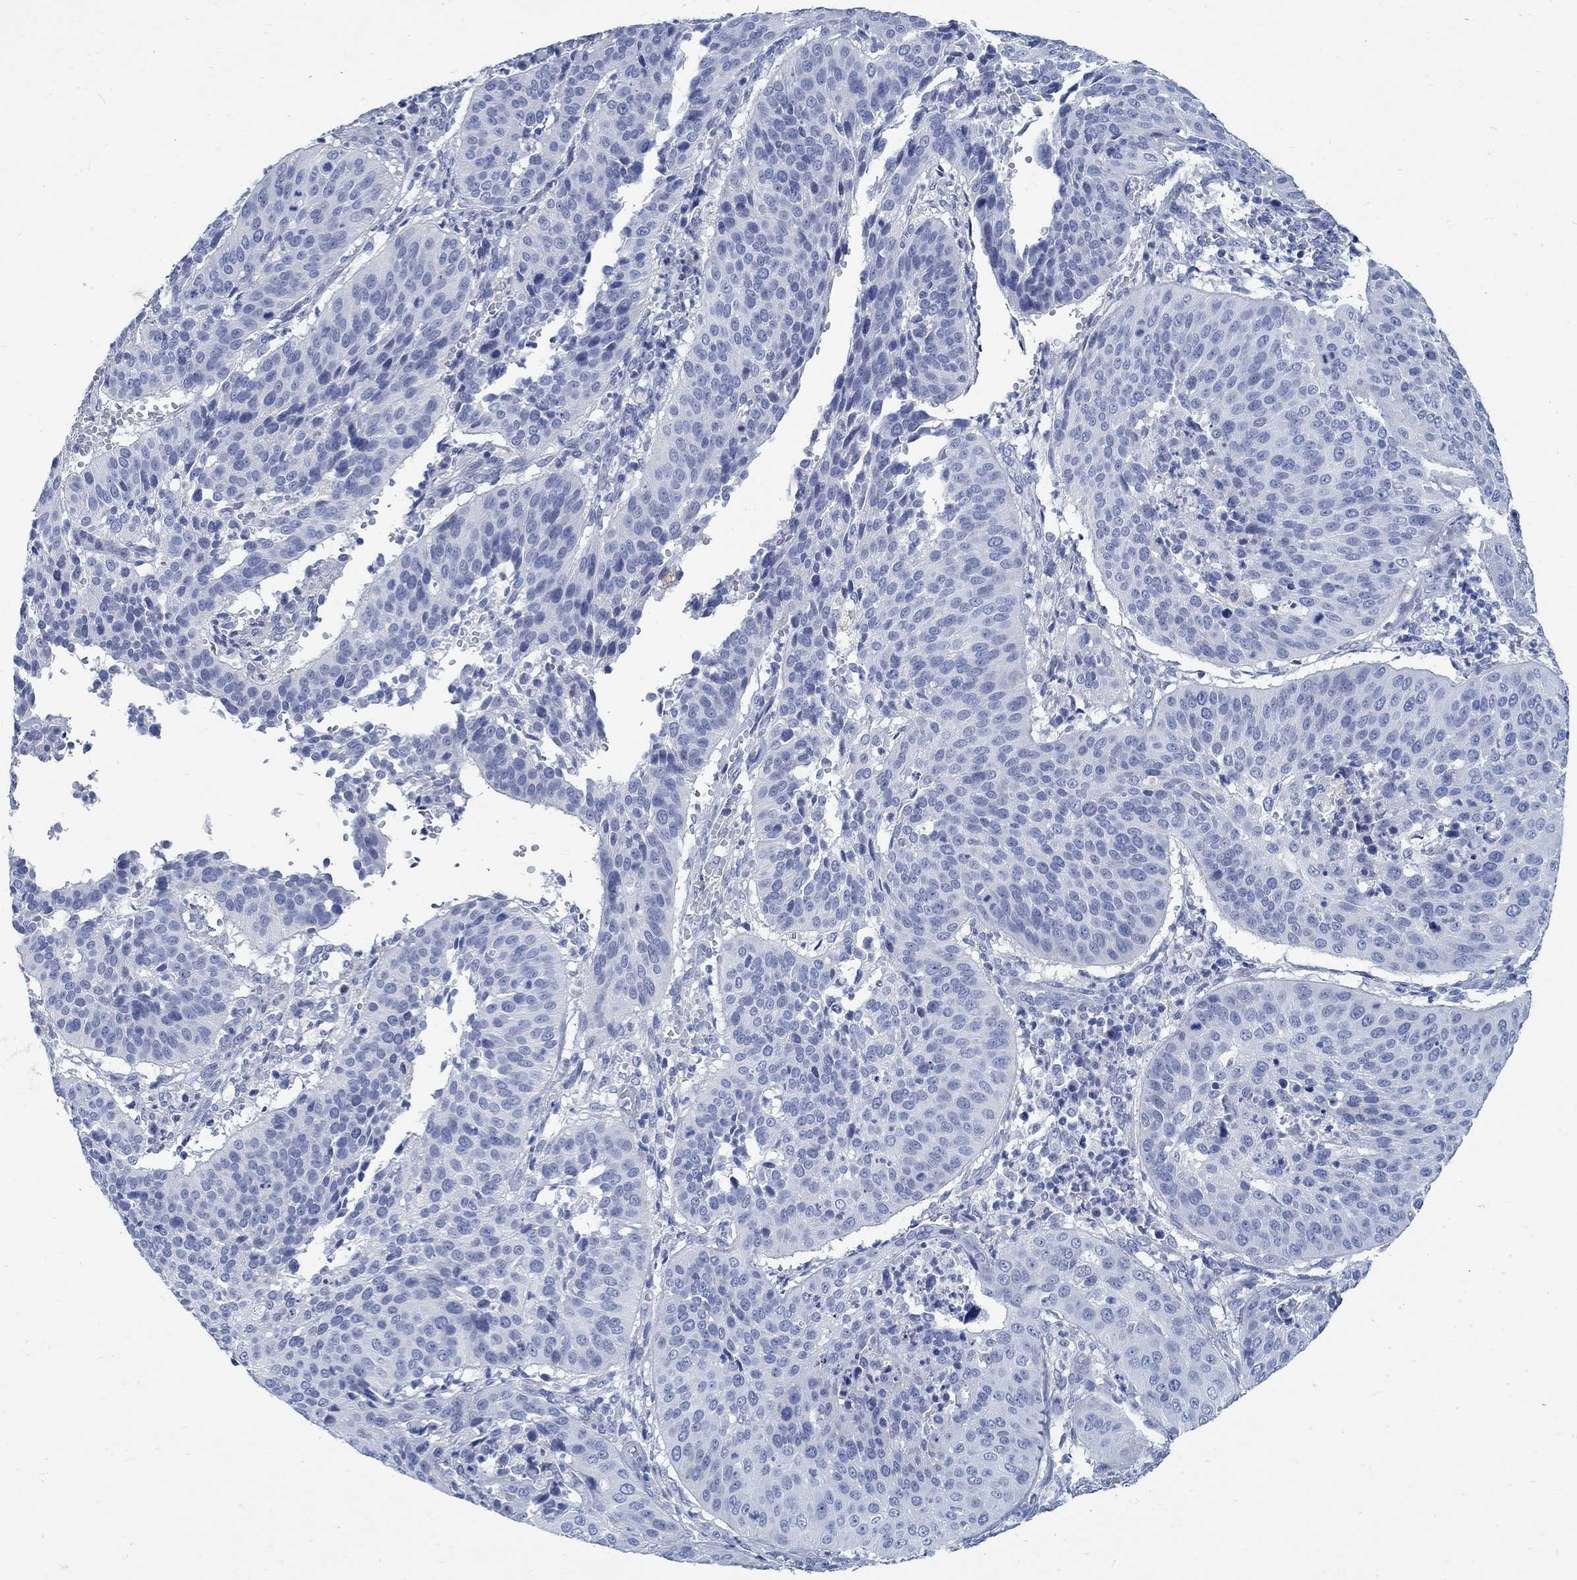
{"staining": {"intensity": "negative", "quantity": "none", "location": "none"}, "tissue": "cervical cancer", "cell_type": "Tumor cells", "image_type": "cancer", "snomed": [{"axis": "morphology", "description": "Normal tissue, NOS"}, {"axis": "morphology", "description": "Squamous cell carcinoma, NOS"}, {"axis": "topography", "description": "Cervix"}], "caption": "Immunohistochemistry (IHC) photomicrograph of human squamous cell carcinoma (cervical) stained for a protein (brown), which reveals no positivity in tumor cells. Brightfield microscopy of immunohistochemistry (IHC) stained with DAB (brown) and hematoxylin (blue), captured at high magnification.", "gene": "RBM20", "patient": {"sex": "female", "age": 39}}